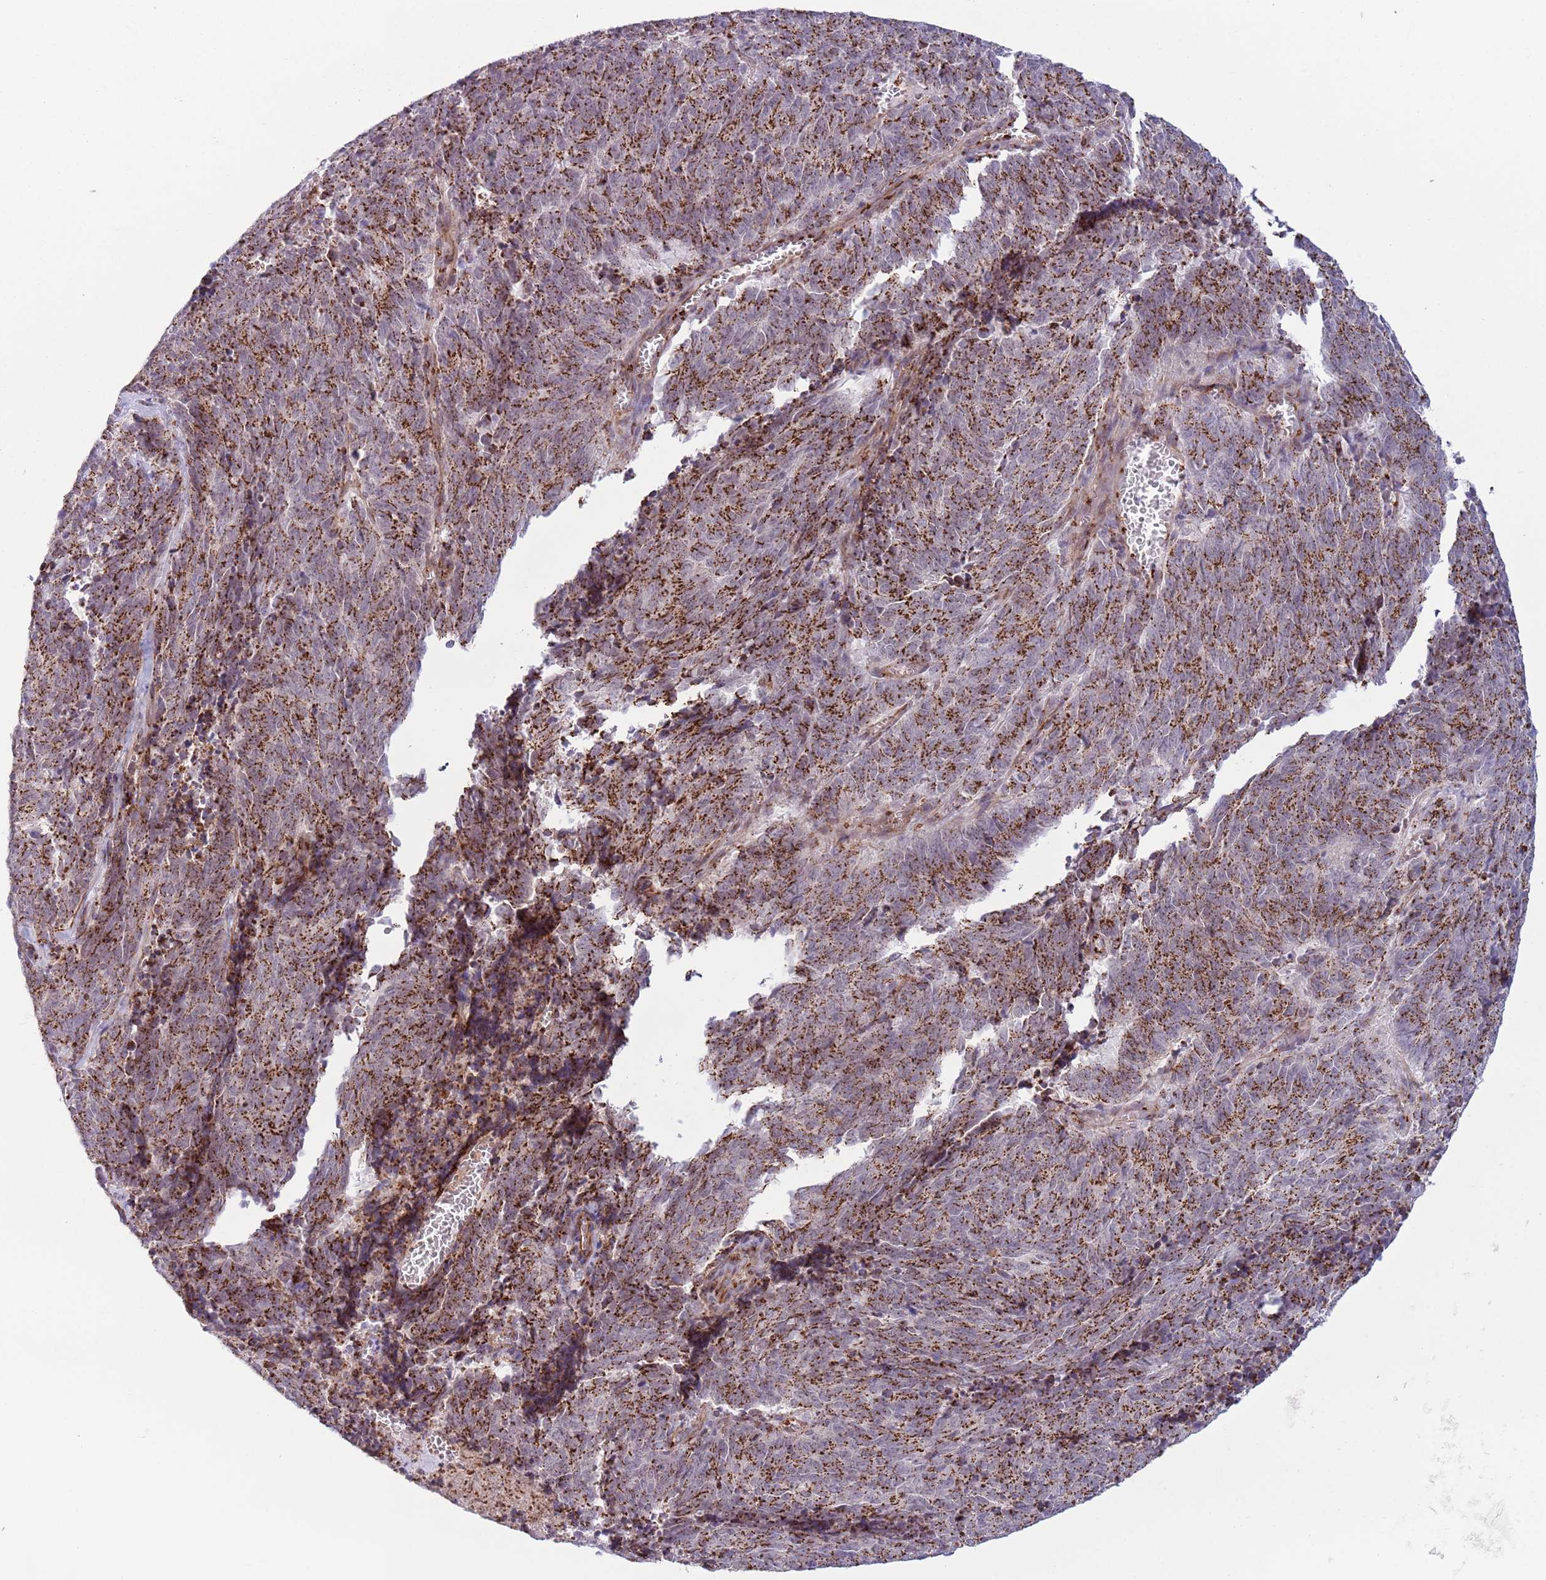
{"staining": {"intensity": "moderate", "quantity": ">75%", "location": "cytoplasmic/membranous"}, "tissue": "cervical cancer", "cell_type": "Tumor cells", "image_type": "cancer", "snomed": [{"axis": "morphology", "description": "Squamous cell carcinoma, NOS"}, {"axis": "topography", "description": "Cervix"}], "caption": "Protein staining of cervical cancer tissue displays moderate cytoplasmic/membranous positivity in about >75% of tumor cells. Nuclei are stained in blue.", "gene": "C20orf96", "patient": {"sex": "female", "age": 29}}